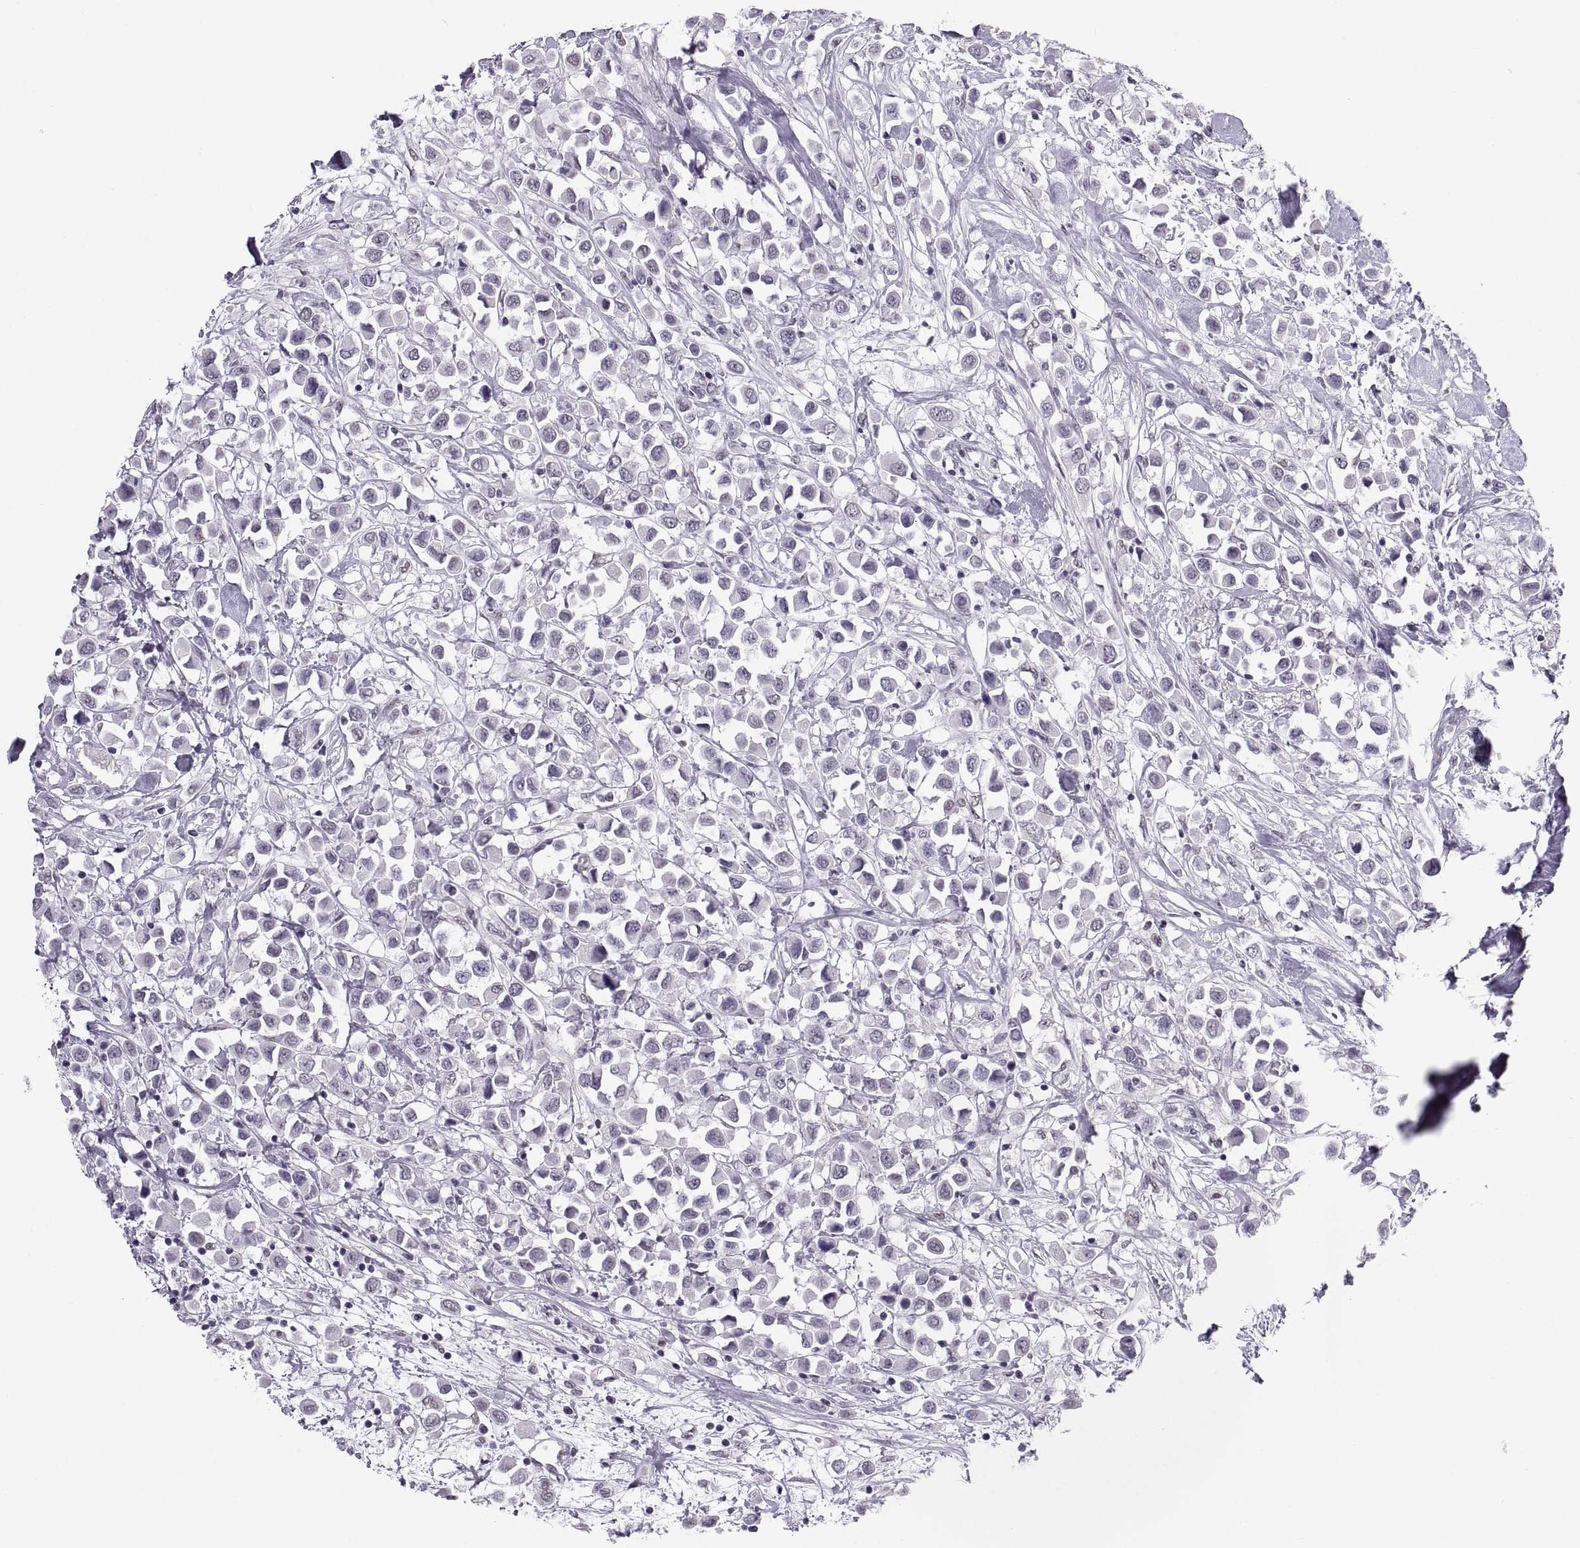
{"staining": {"intensity": "negative", "quantity": "none", "location": "none"}, "tissue": "breast cancer", "cell_type": "Tumor cells", "image_type": "cancer", "snomed": [{"axis": "morphology", "description": "Duct carcinoma"}, {"axis": "topography", "description": "Breast"}], "caption": "Human breast cancer stained for a protein using immunohistochemistry (IHC) shows no positivity in tumor cells.", "gene": "CARTPT", "patient": {"sex": "female", "age": 61}}